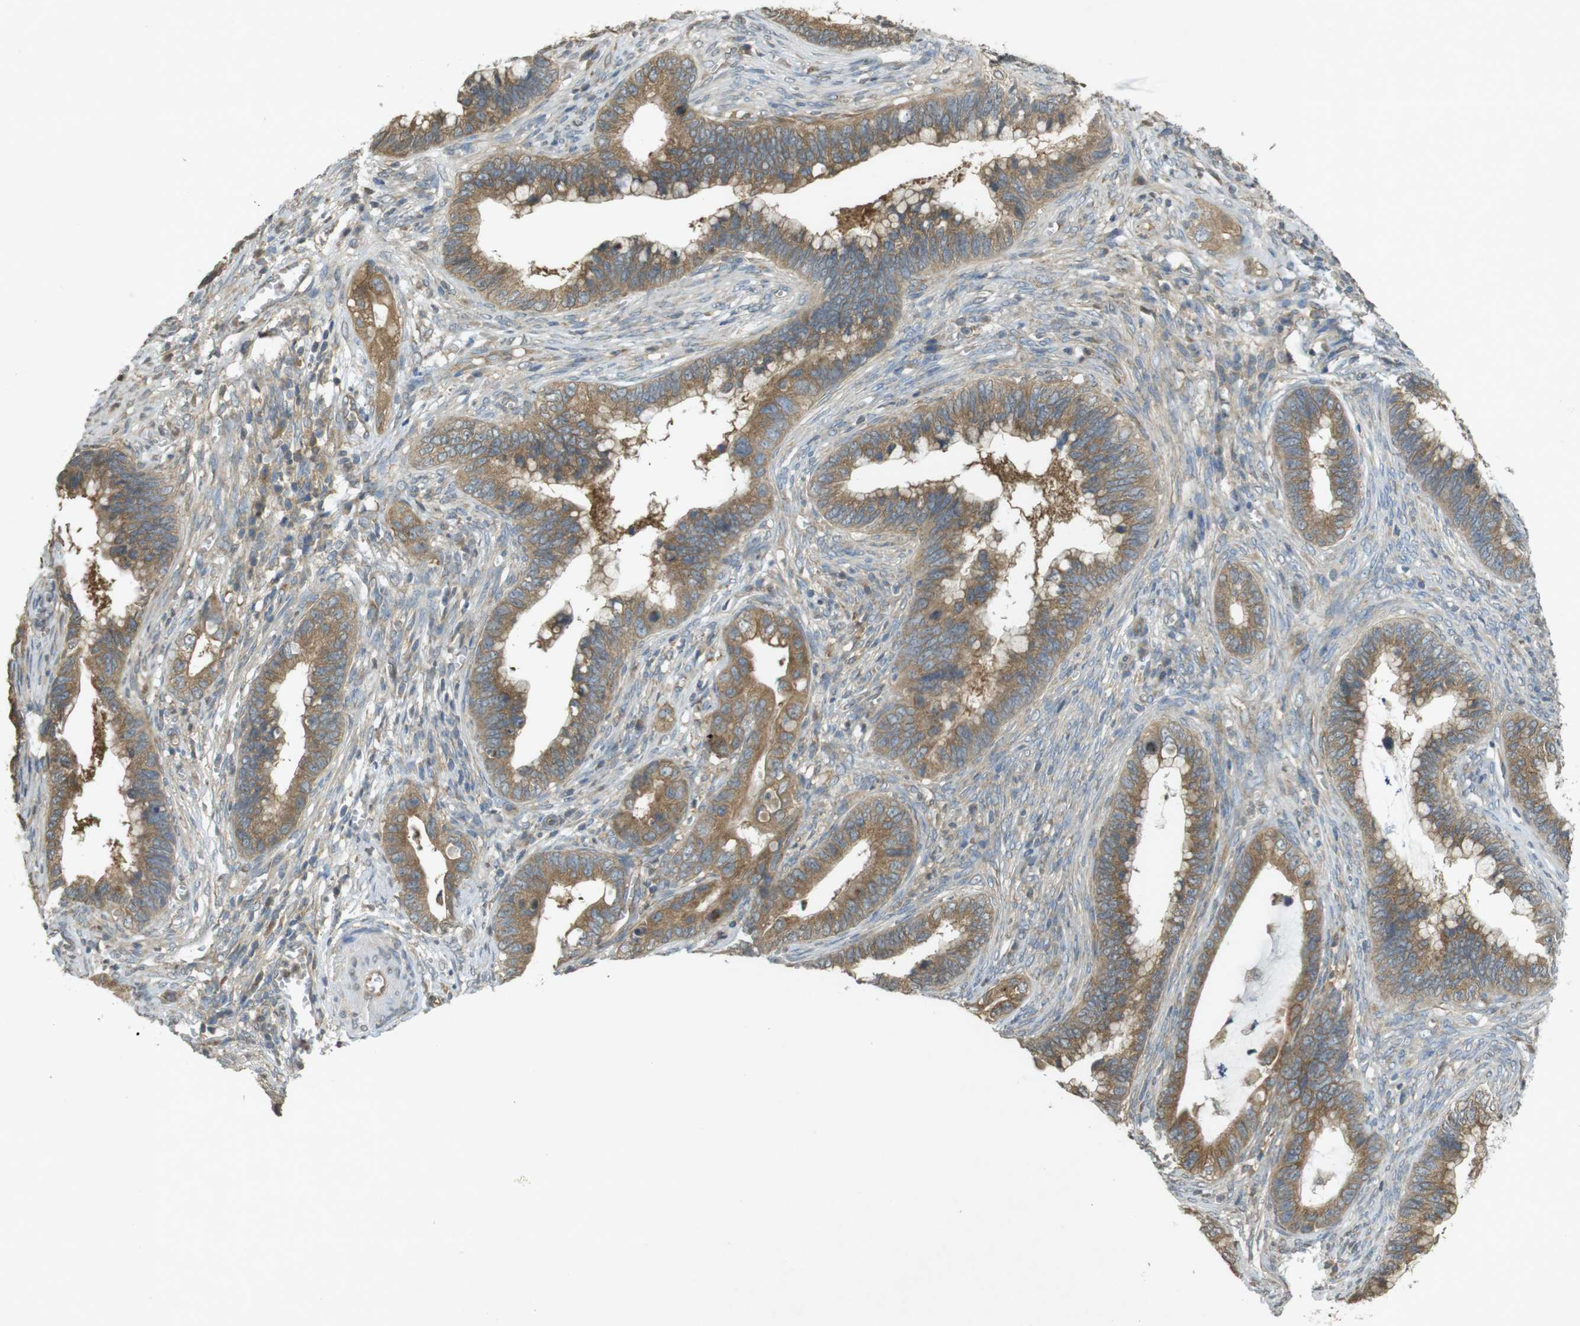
{"staining": {"intensity": "moderate", "quantity": ">75%", "location": "cytoplasmic/membranous"}, "tissue": "cervical cancer", "cell_type": "Tumor cells", "image_type": "cancer", "snomed": [{"axis": "morphology", "description": "Adenocarcinoma, NOS"}, {"axis": "topography", "description": "Cervix"}], "caption": "Cervical cancer (adenocarcinoma) stained with immunohistochemistry (IHC) shows moderate cytoplasmic/membranous expression in approximately >75% of tumor cells.", "gene": "KIF5B", "patient": {"sex": "female", "age": 44}}